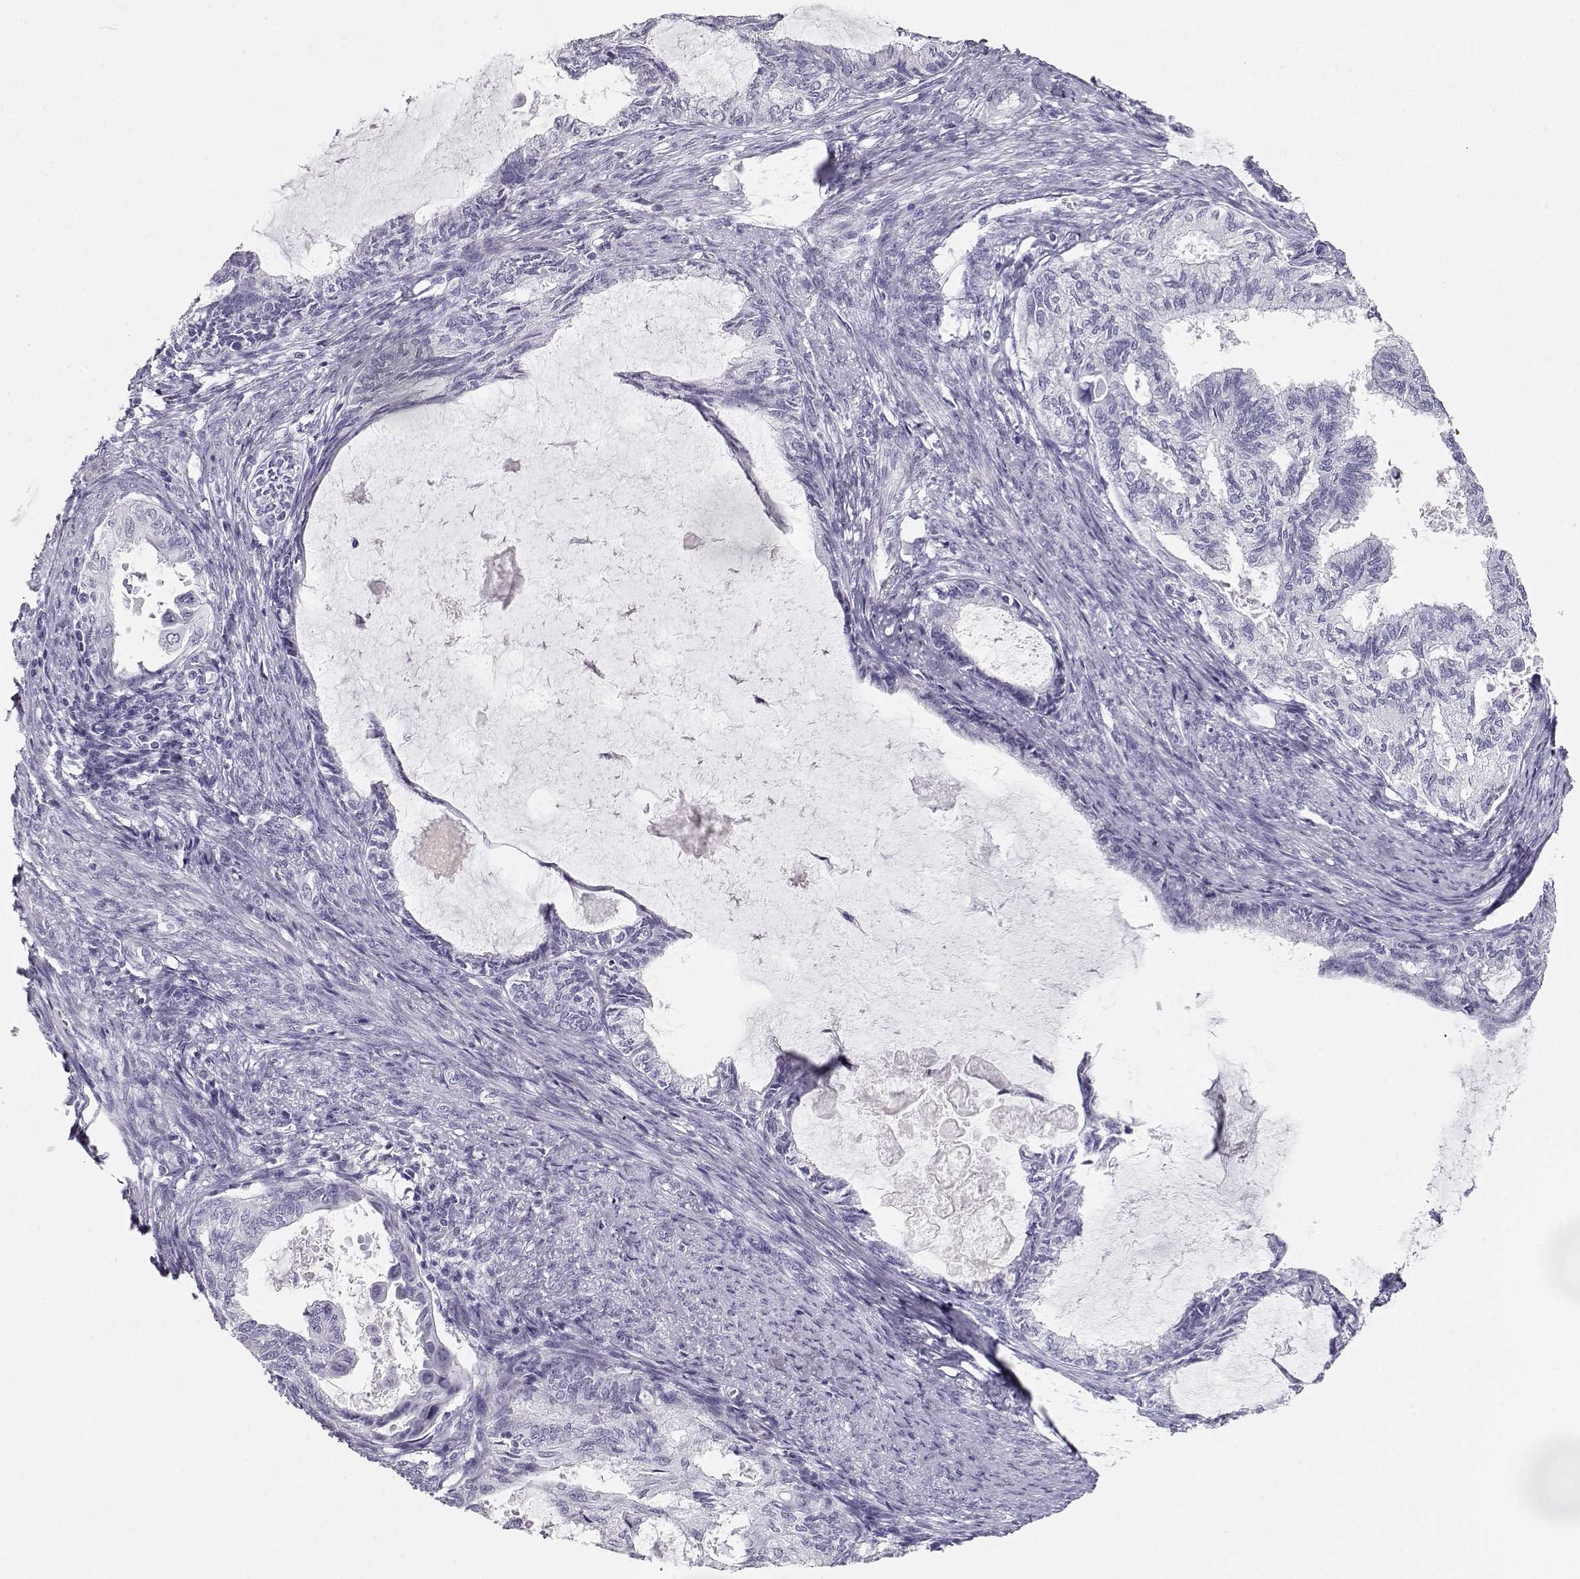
{"staining": {"intensity": "negative", "quantity": "none", "location": "none"}, "tissue": "endometrial cancer", "cell_type": "Tumor cells", "image_type": "cancer", "snomed": [{"axis": "morphology", "description": "Adenocarcinoma, NOS"}, {"axis": "topography", "description": "Endometrium"}], "caption": "There is no significant staining in tumor cells of adenocarcinoma (endometrial).", "gene": "MAGEC1", "patient": {"sex": "female", "age": 86}}